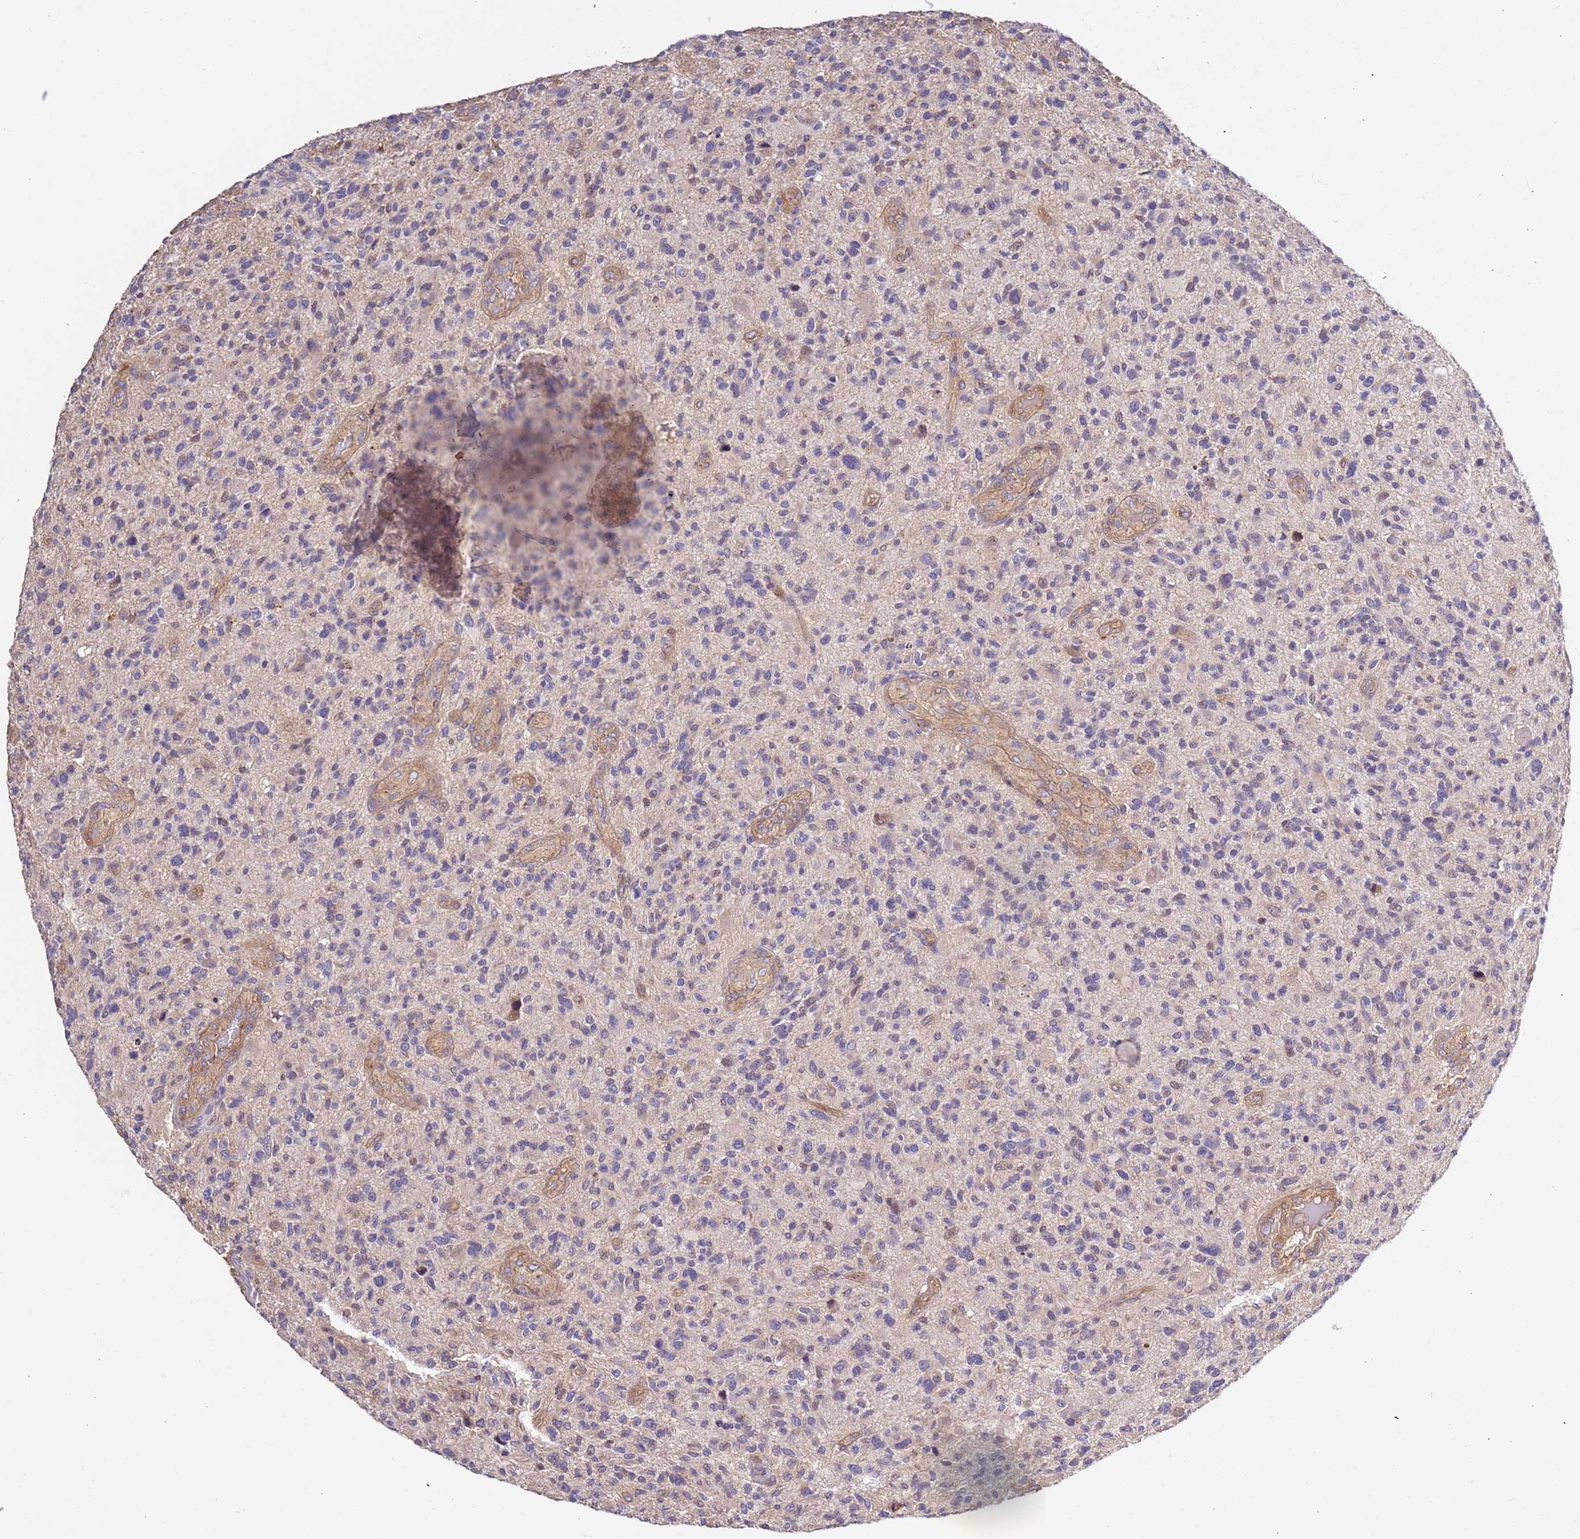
{"staining": {"intensity": "negative", "quantity": "none", "location": "none"}, "tissue": "glioma", "cell_type": "Tumor cells", "image_type": "cancer", "snomed": [{"axis": "morphology", "description": "Glioma, malignant, High grade"}, {"axis": "topography", "description": "Brain"}], "caption": "The photomicrograph displays no significant staining in tumor cells of glioma.", "gene": "LAMB4", "patient": {"sex": "male", "age": 47}}